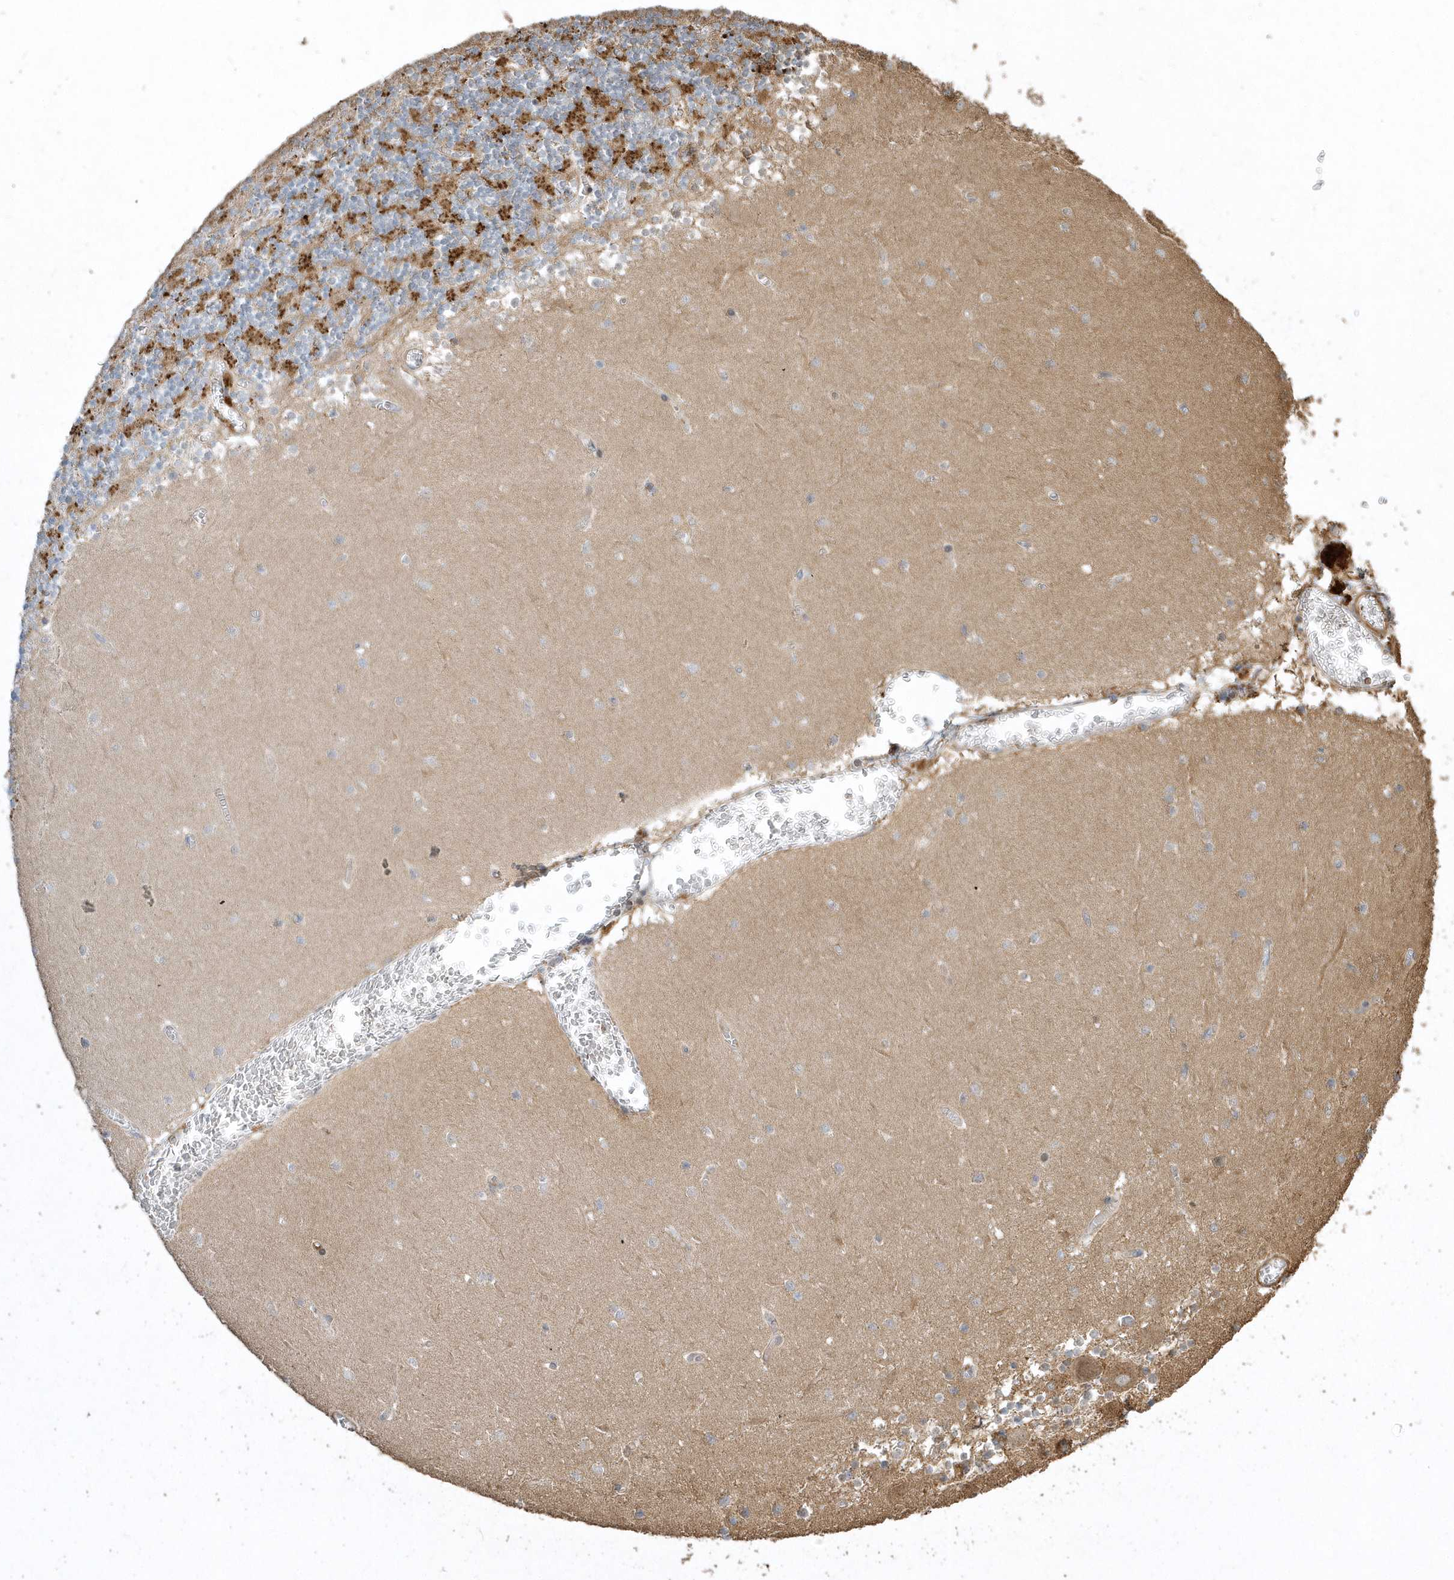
{"staining": {"intensity": "strong", "quantity": "25%-75%", "location": "cytoplasmic/membranous"}, "tissue": "cerebellum", "cell_type": "Cells in granular layer", "image_type": "normal", "snomed": [{"axis": "morphology", "description": "Normal tissue, NOS"}, {"axis": "topography", "description": "Cerebellum"}], "caption": "A histopathology image of cerebellum stained for a protein reveals strong cytoplasmic/membranous brown staining in cells in granular layer.", "gene": "SENP8", "patient": {"sex": "female", "age": 28}}